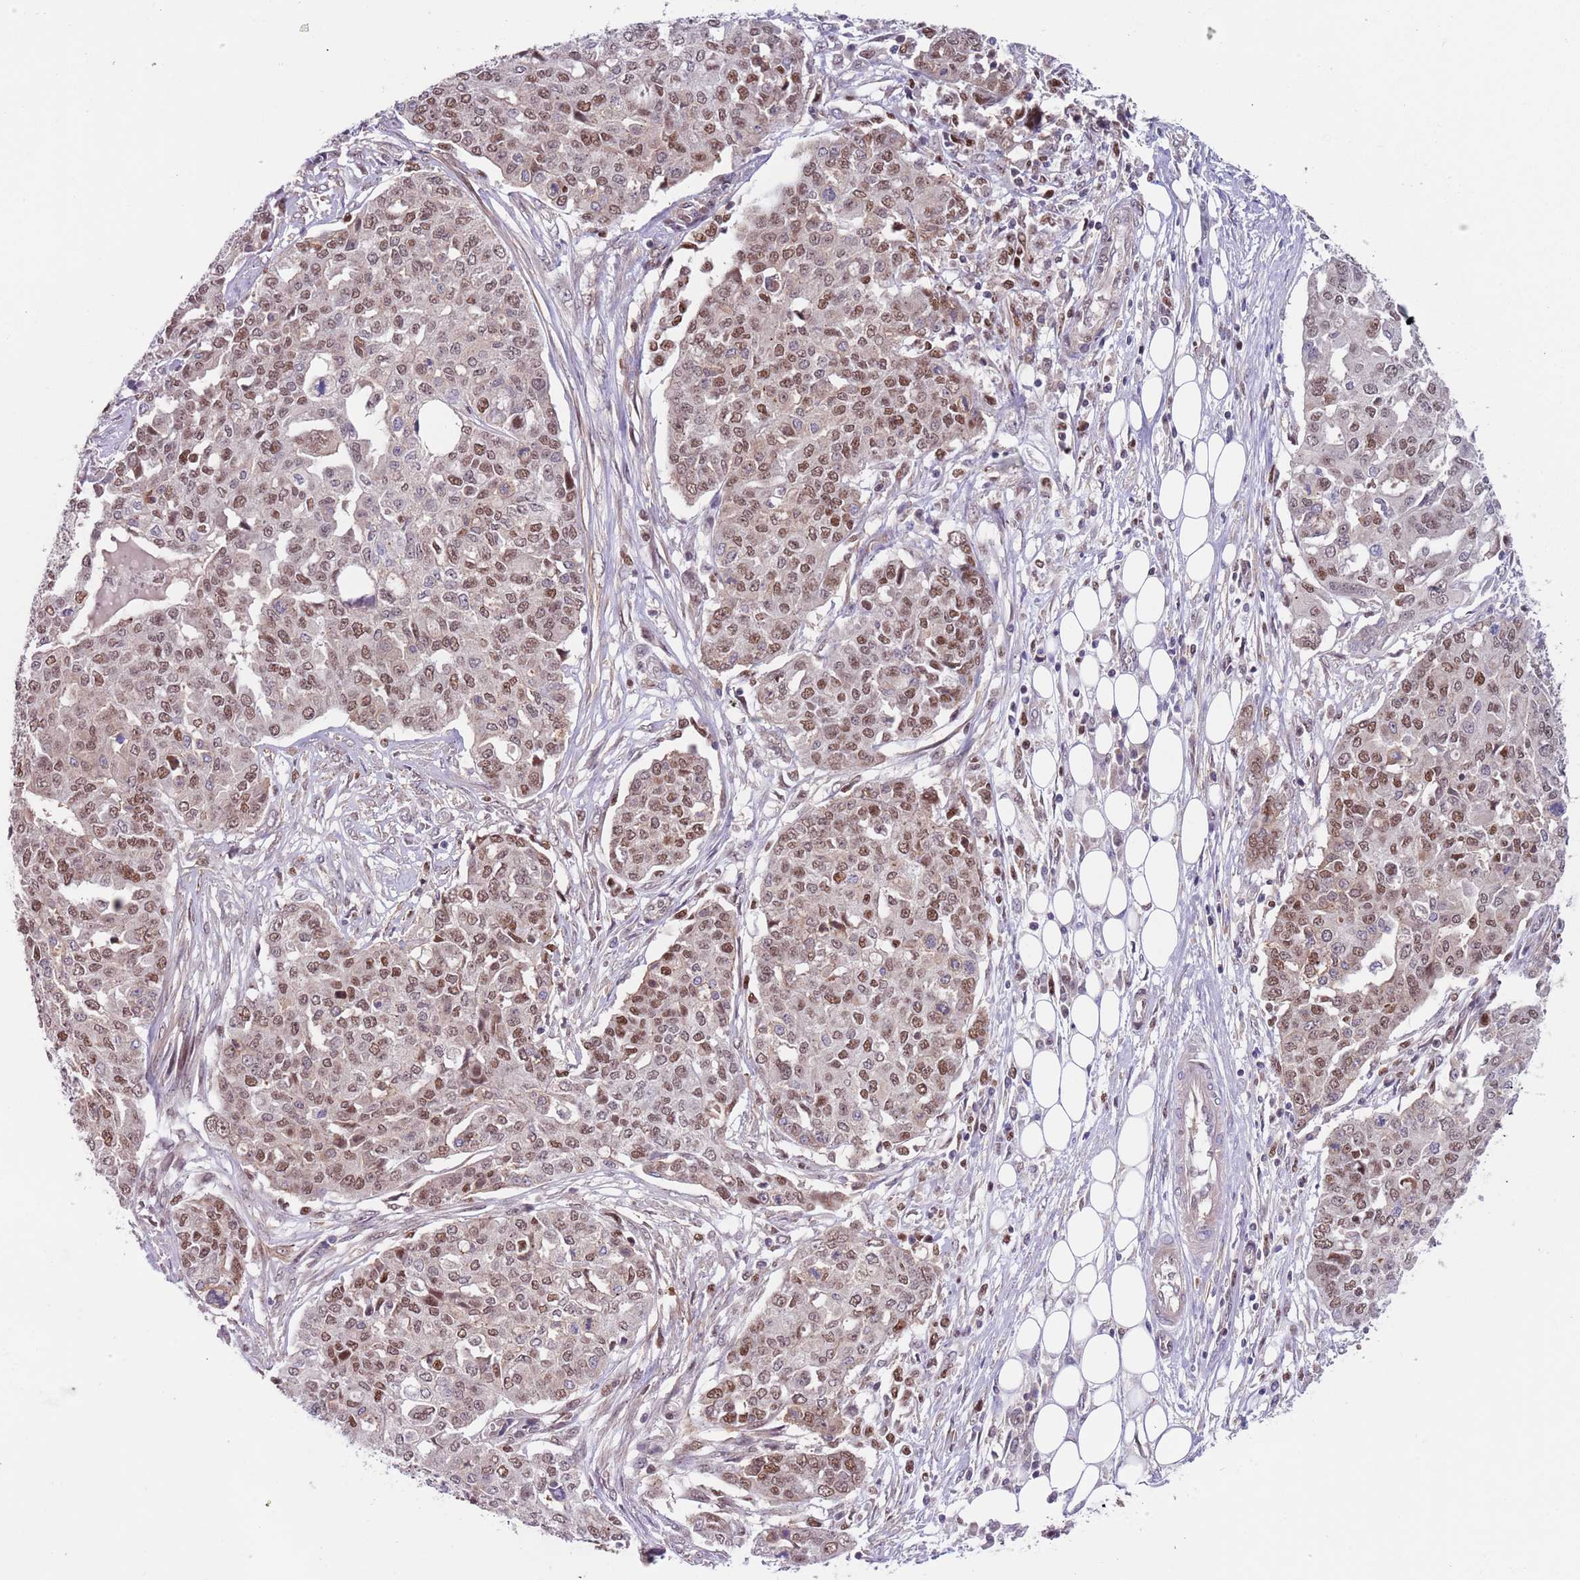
{"staining": {"intensity": "moderate", "quantity": ">75%", "location": "nuclear"}, "tissue": "ovarian cancer", "cell_type": "Tumor cells", "image_type": "cancer", "snomed": [{"axis": "morphology", "description": "Cystadenocarcinoma, serous, NOS"}, {"axis": "topography", "description": "Soft tissue"}, {"axis": "topography", "description": "Ovary"}], "caption": "Moderate nuclear staining for a protein is present in approximately >75% of tumor cells of serous cystadenocarcinoma (ovarian) using immunohistochemistry.", "gene": "RMND5B", "patient": {"sex": "female", "age": 57}}